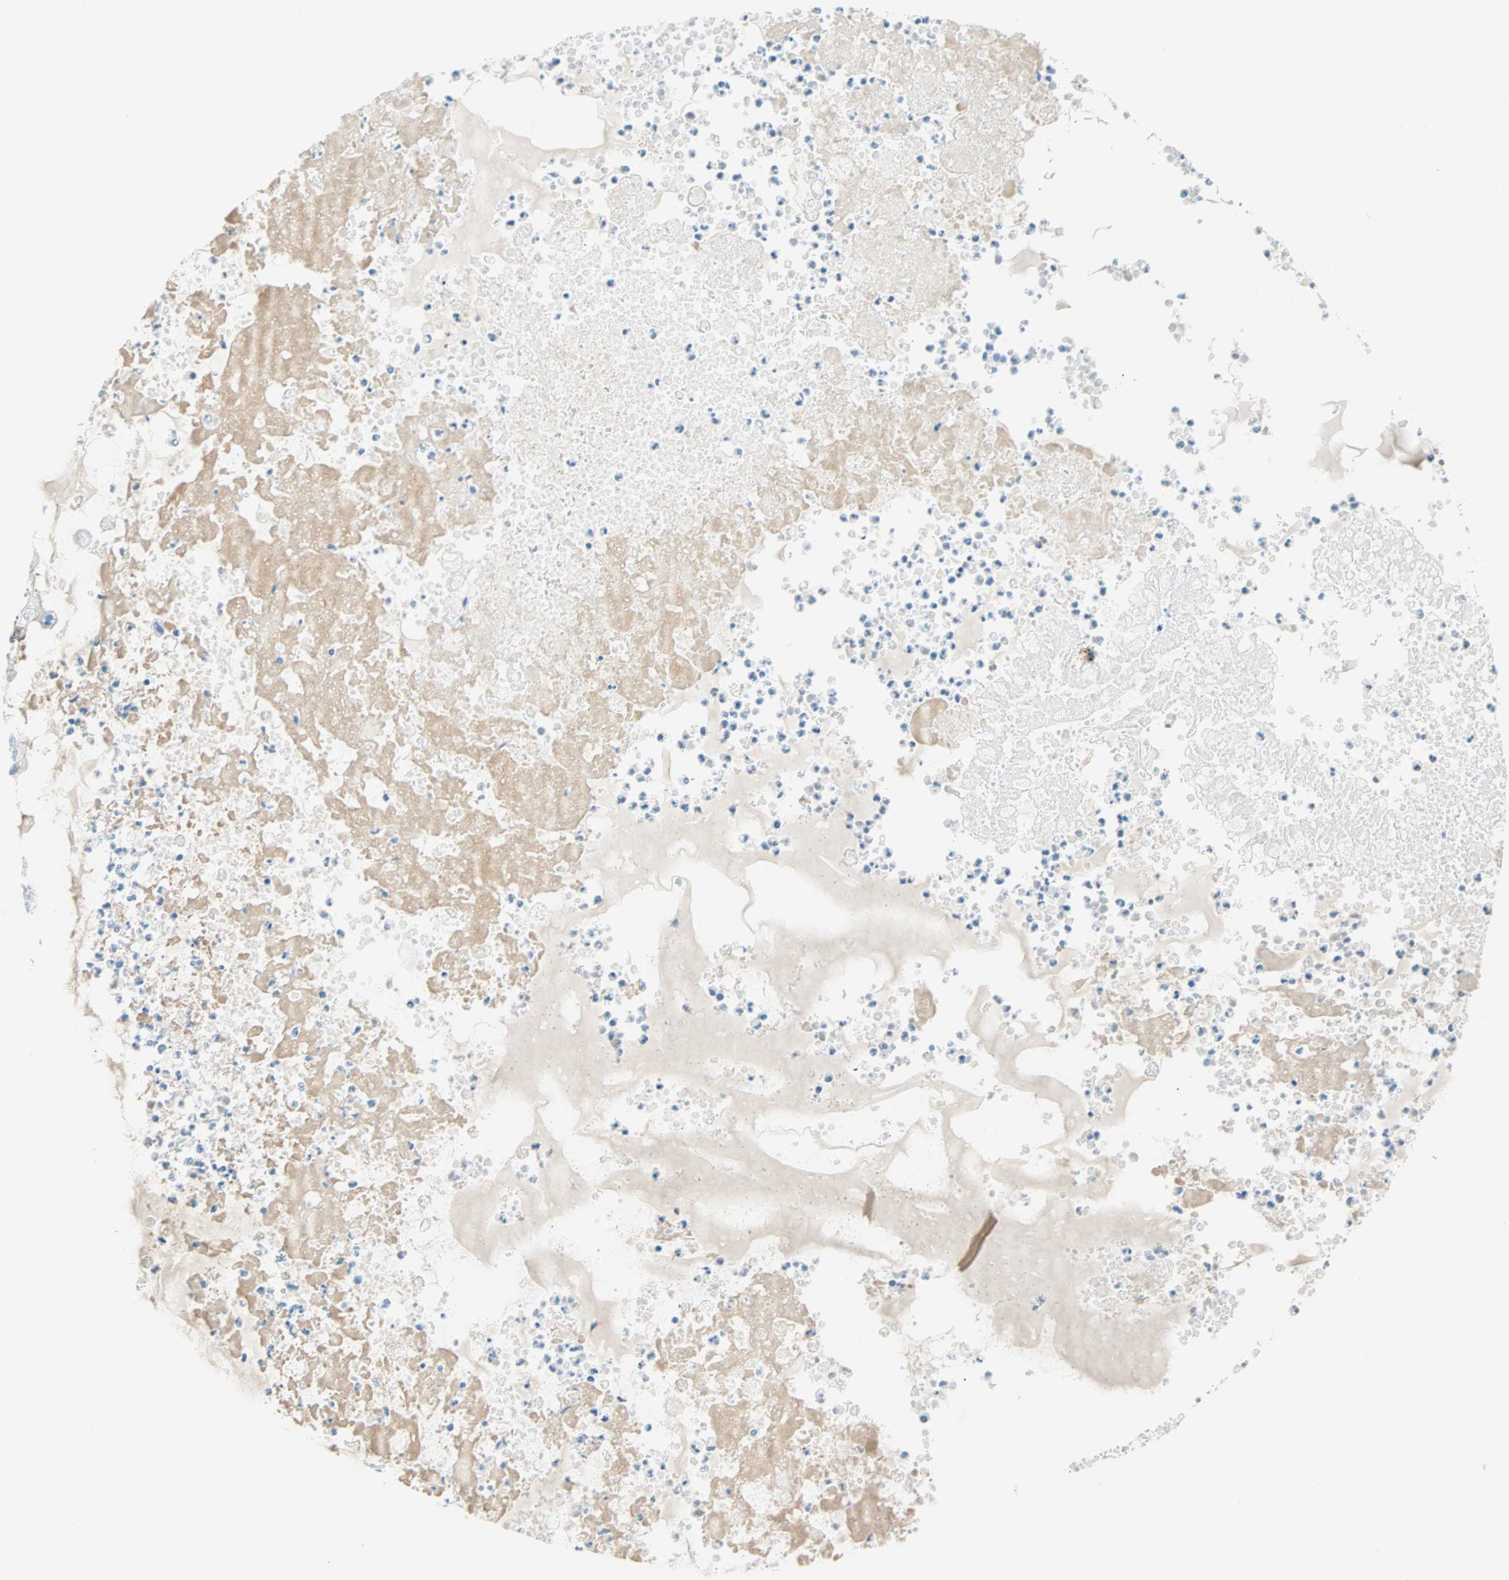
{"staining": {"intensity": "negative", "quantity": "none", "location": "none"}, "tissue": "ovarian cancer", "cell_type": "Tumor cells", "image_type": "cancer", "snomed": [{"axis": "morphology", "description": "Cystadenocarcinoma, mucinous, NOS"}, {"axis": "topography", "description": "Ovary"}], "caption": "Immunohistochemical staining of human mucinous cystadenocarcinoma (ovarian) shows no significant positivity in tumor cells.", "gene": "PTTG1", "patient": {"sex": "female", "age": 80}}